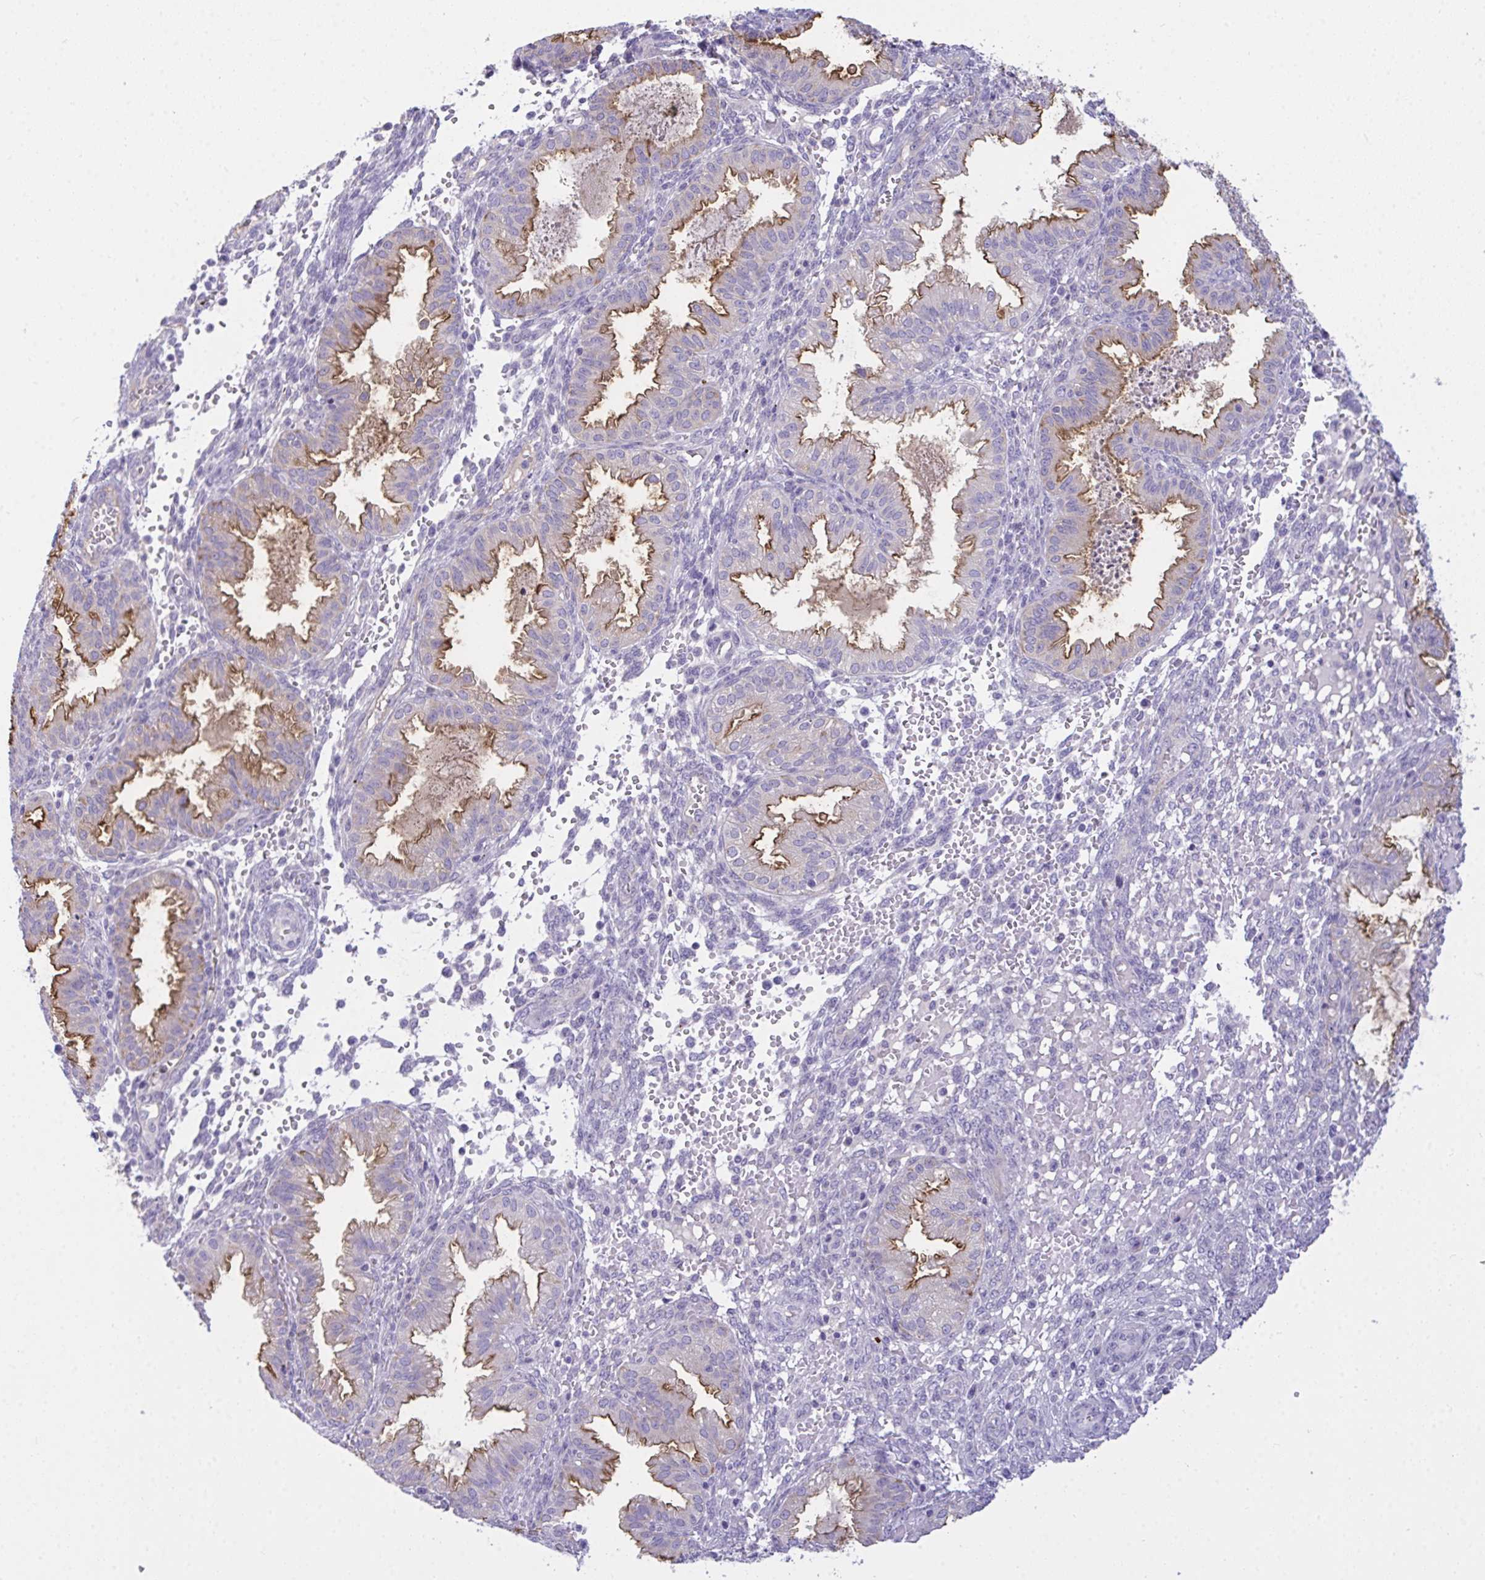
{"staining": {"intensity": "negative", "quantity": "none", "location": "none"}, "tissue": "endometrium", "cell_type": "Cells in endometrial stroma", "image_type": "normal", "snomed": [{"axis": "morphology", "description": "Normal tissue, NOS"}, {"axis": "topography", "description": "Endometrium"}], "caption": "This image is of normal endometrium stained with IHC to label a protein in brown with the nuclei are counter-stained blue. There is no expression in cells in endometrial stroma.", "gene": "SEMA6B", "patient": {"sex": "female", "age": 33}}